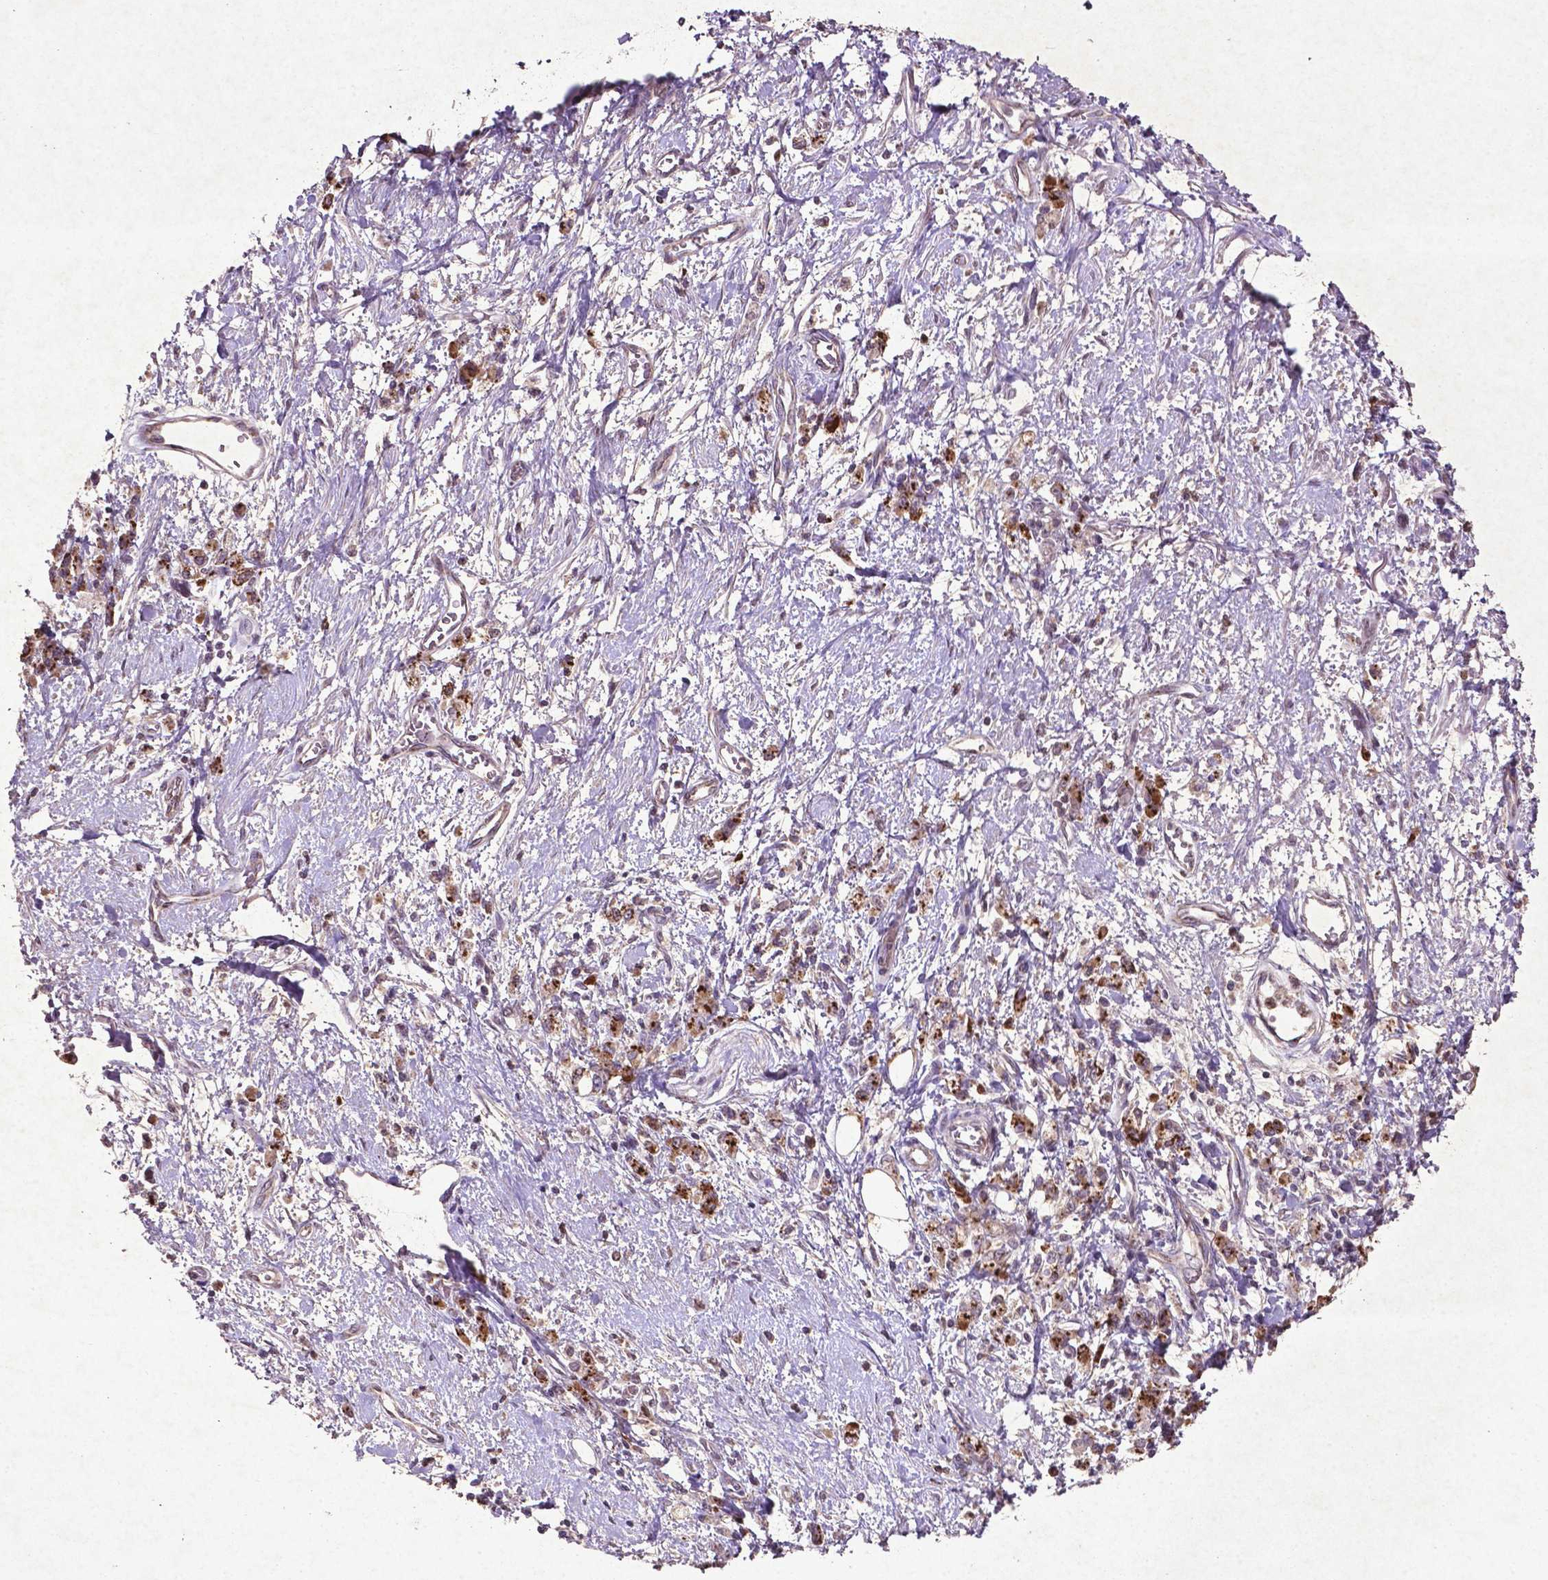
{"staining": {"intensity": "moderate", "quantity": ">75%", "location": "cytoplasmic/membranous"}, "tissue": "stomach cancer", "cell_type": "Tumor cells", "image_type": "cancer", "snomed": [{"axis": "morphology", "description": "Adenocarcinoma, NOS"}, {"axis": "topography", "description": "Stomach"}], "caption": "The immunohistochemical stain labels moderate cytoplasmic/membranous expression in tumor cells of stomach cancer (adenocarcinoma) tissue.", "gene": "MTOR", "patient": {"sex": "male", "age": 77}}